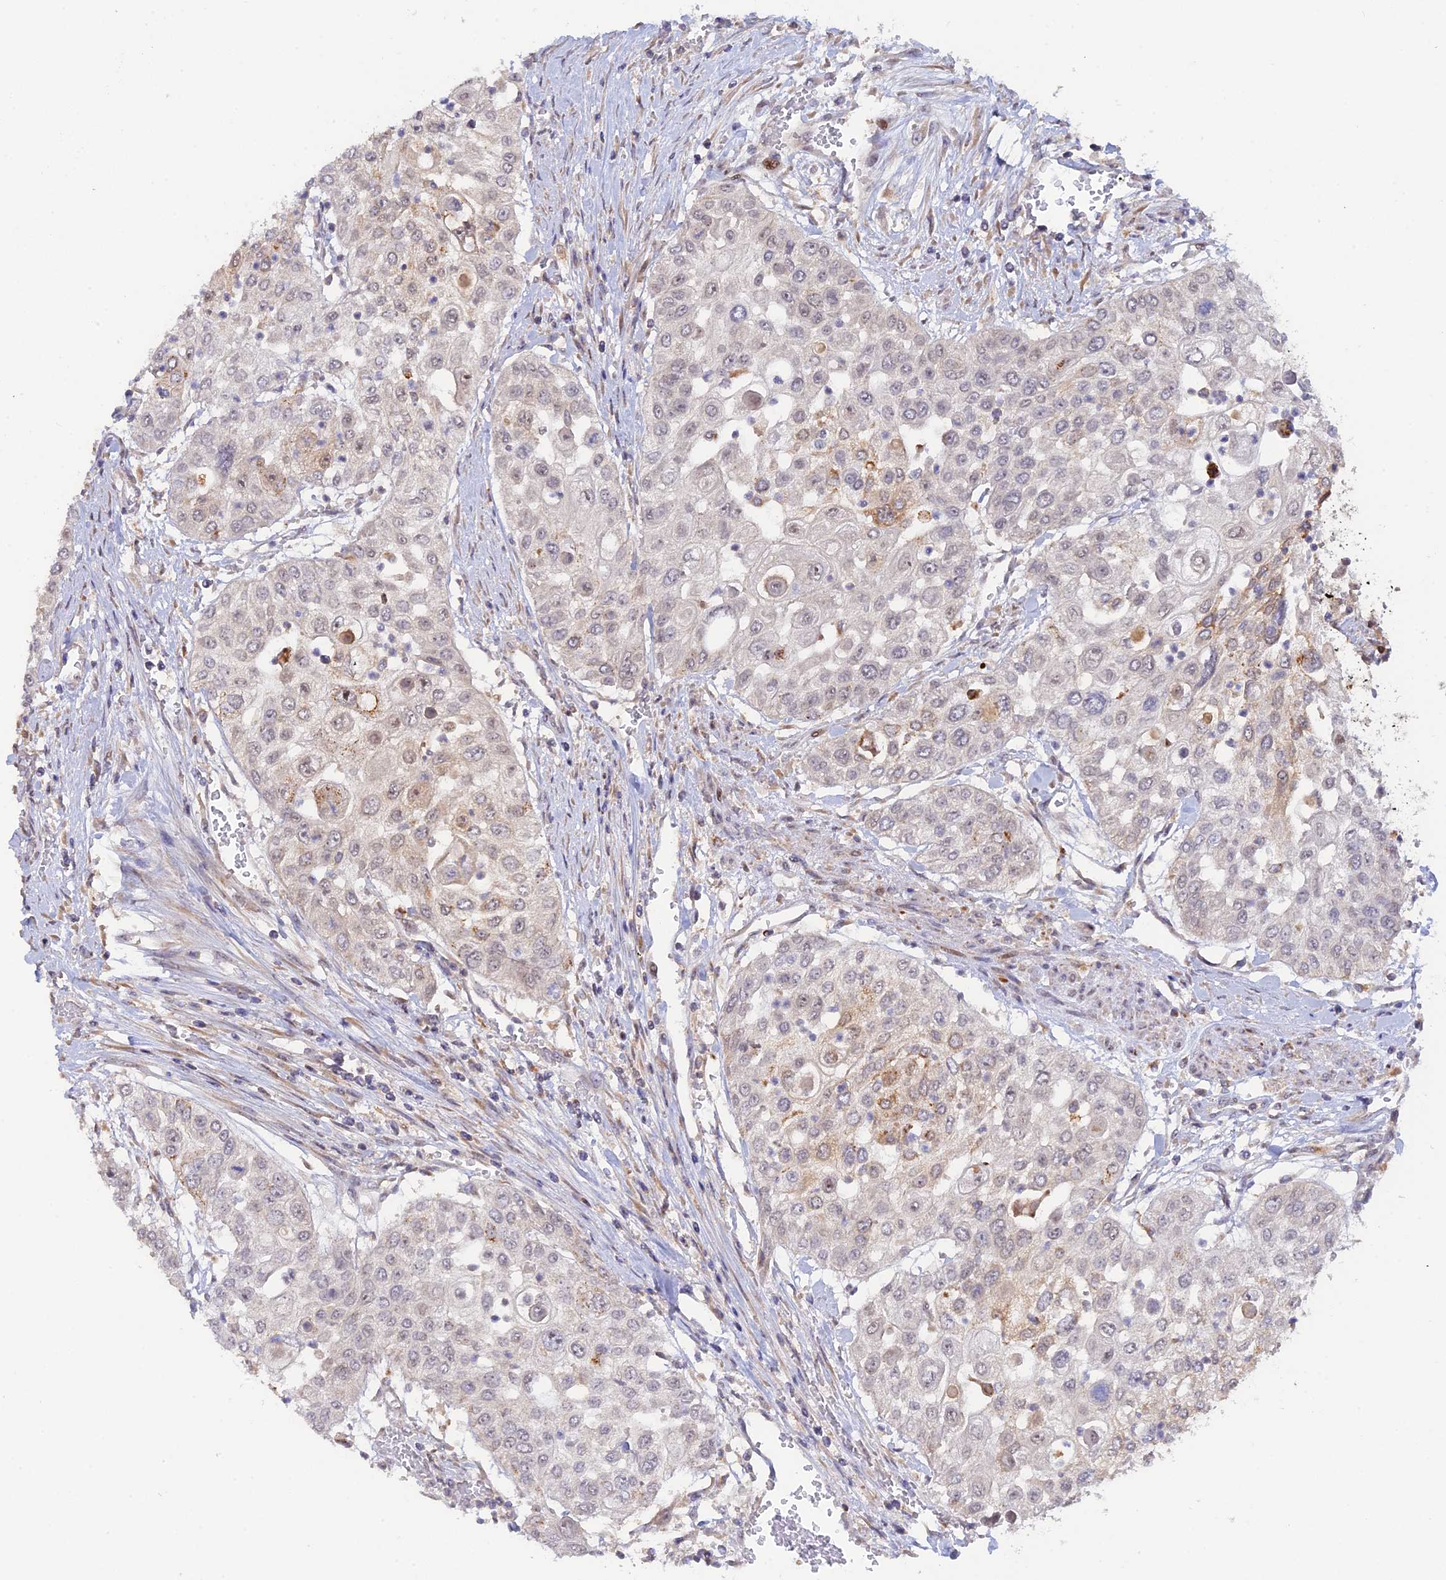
{"staining": {"intensity": "weak", "quantity": "<25%", "location": "cytoplasmic/membranous"}, "tissue": "urothelial cancer", "cell_type": "Tumor cells", "image_type": "cancer", "snomed": [{"axis": "morphology", "description": "Urothelial carcinoma, High grade"}, {"axis": "topography", "description": "Urinary bladder"}], "caption": "IHC image of urothelial cancer stained for a protein (brown), which exhibits no expression in tumor cells.", "gene": "GSKIP", "patient": {"sex": "female", "age": 79}}